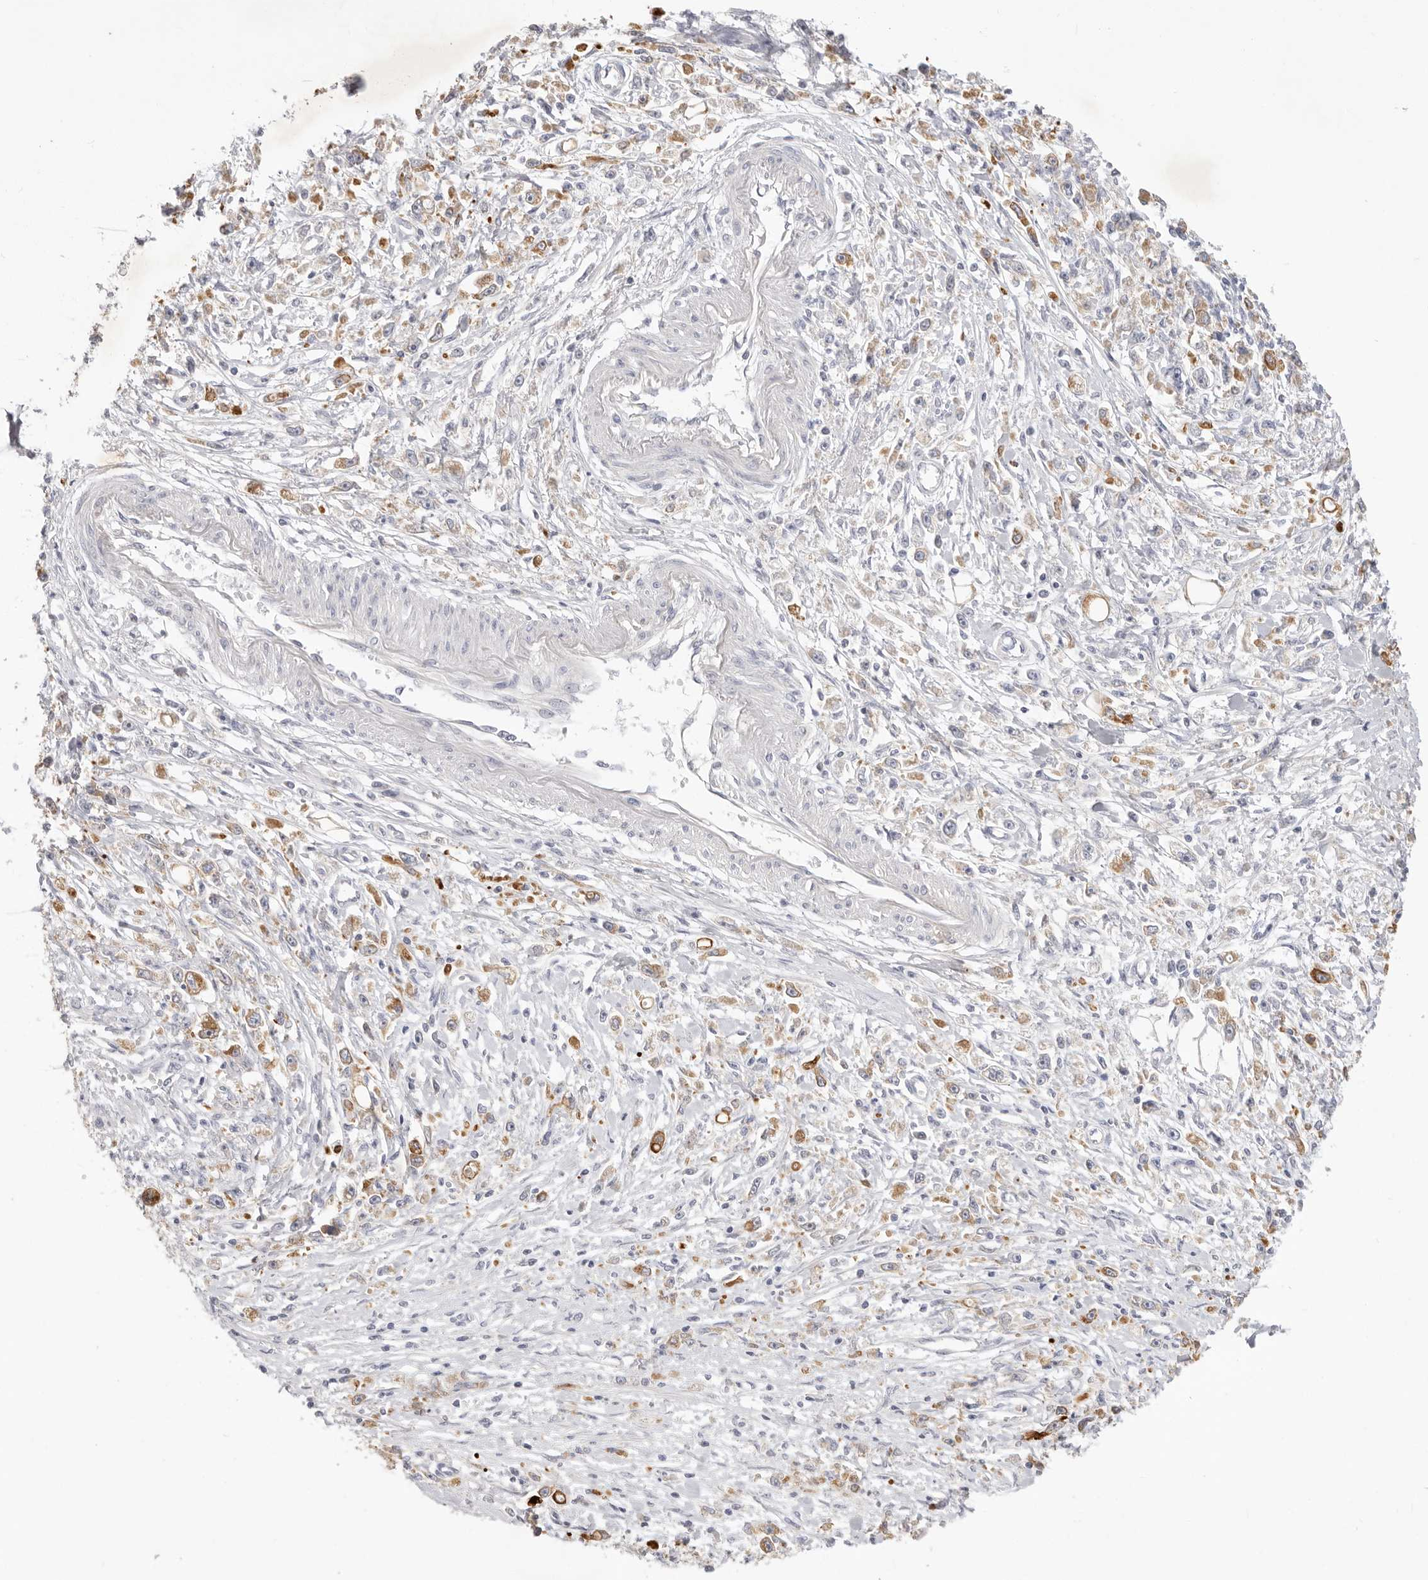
{"staining": {"intensity": "moderate", "quantity": "25%-75%", "location": "cytoplasmic/membranous"}, "tissue": "stomach cancer", "cell_type": "Tumor cells", "image_type": "cancer", "snomed": [{"axis": "morphology", "description": "Adenocarcinoma, NOS"}, {"axis": "topography", "description": "Stomach"}], "caption": "A brown stain highlights moderate cytoplasmic/membranous expression of a protein in human stomach cancer (adenocarcinoma) tumor cells.", "gene": "USH1C", "patient": {"sex": "female", "age": 59}}